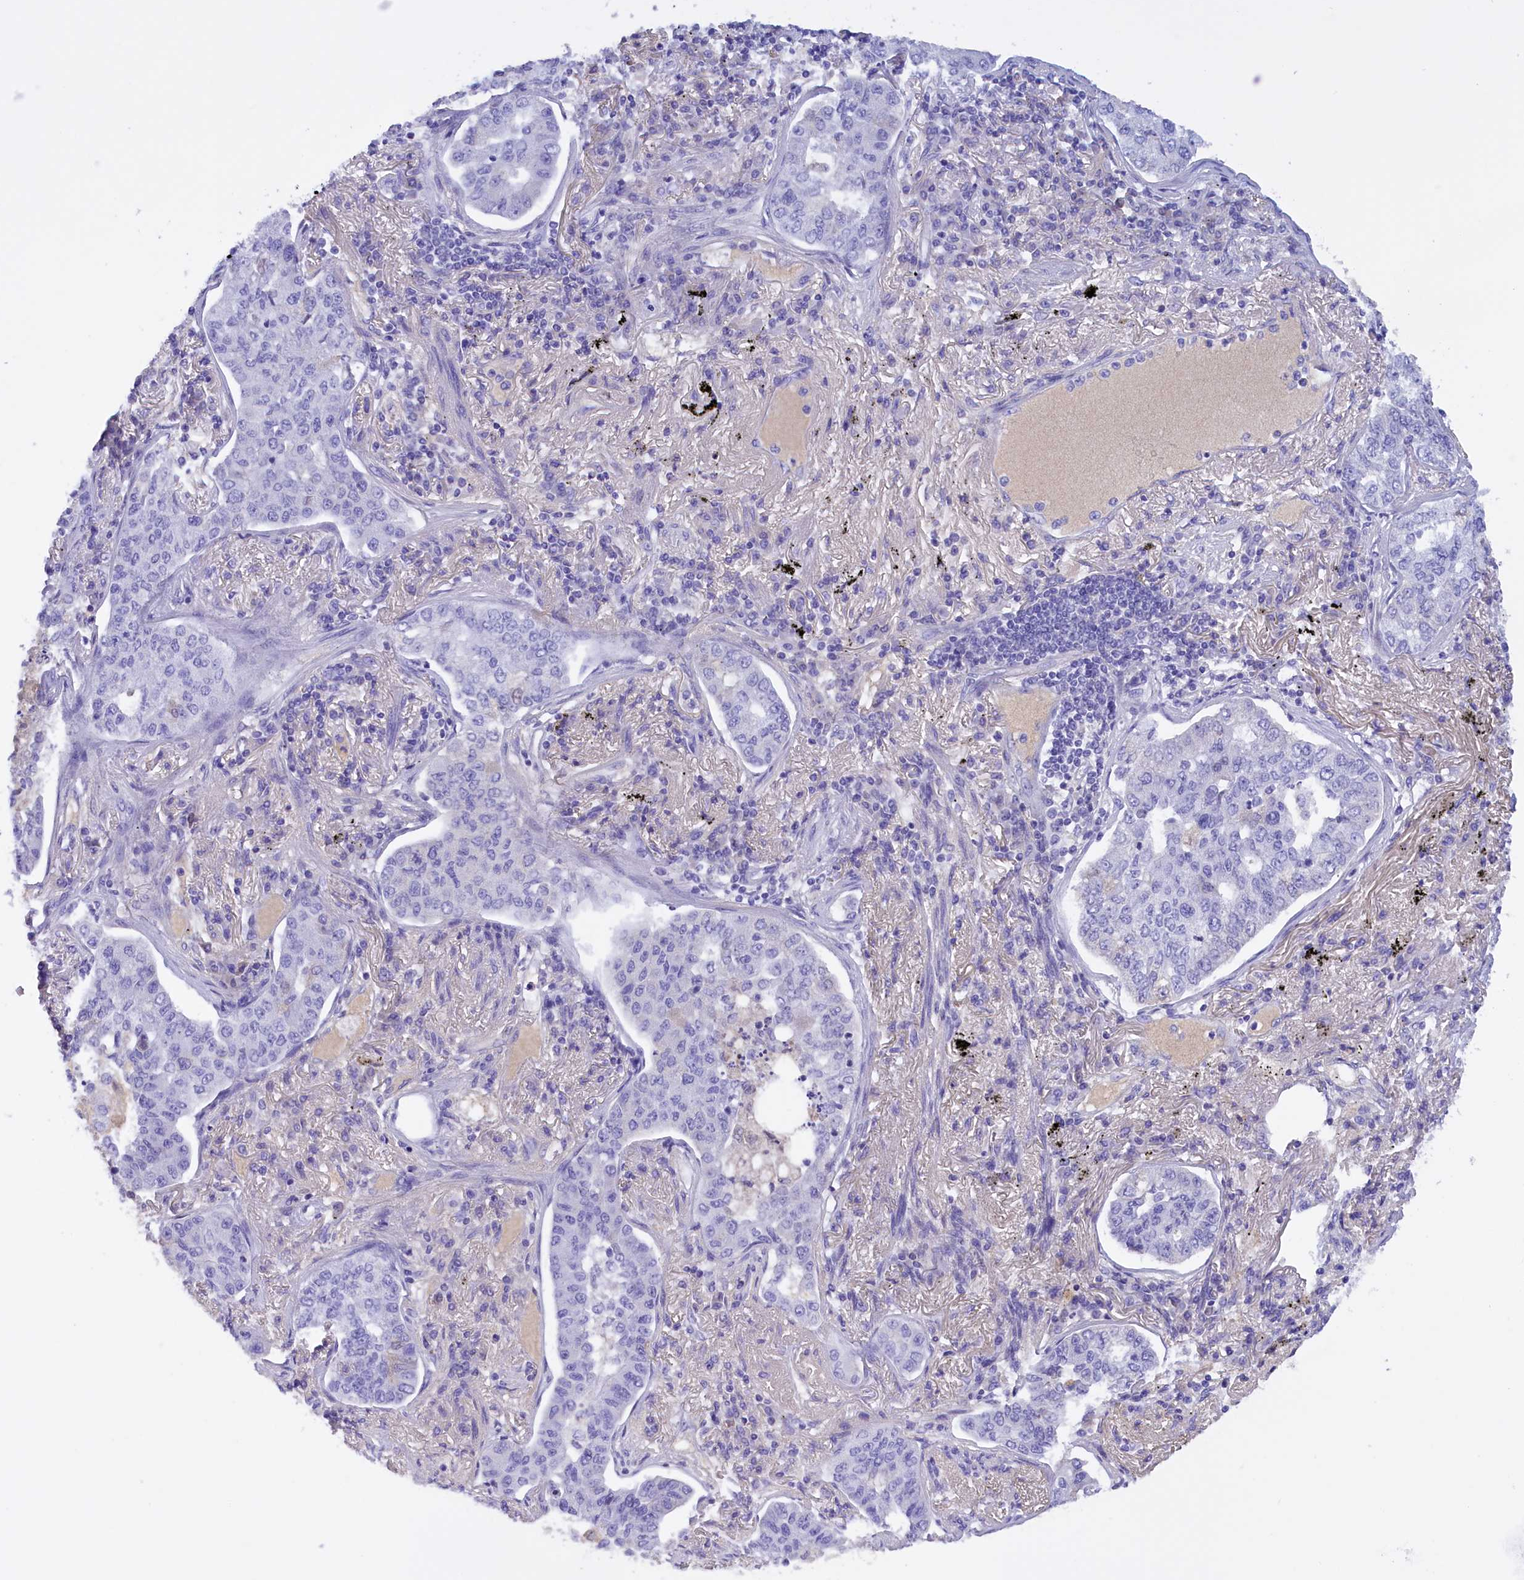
{"staining": {"intensity": "negative", "quantity": "none", "location": "none"}, "tissue": "lung cancer", "cell_type": "Tumor cells", "image_type": "cancer", "snomed": [{"axis": "morphology", "description": "Adenocarcinoma, NOS"}, {"axis": "topography", "description": "Lung"}], "caption": "Tumor cells show no significant protein staining in lung cancer (adenocarcinoma).", "gene": "PROK2", "patient": {"sex": "male", "age": 49}}